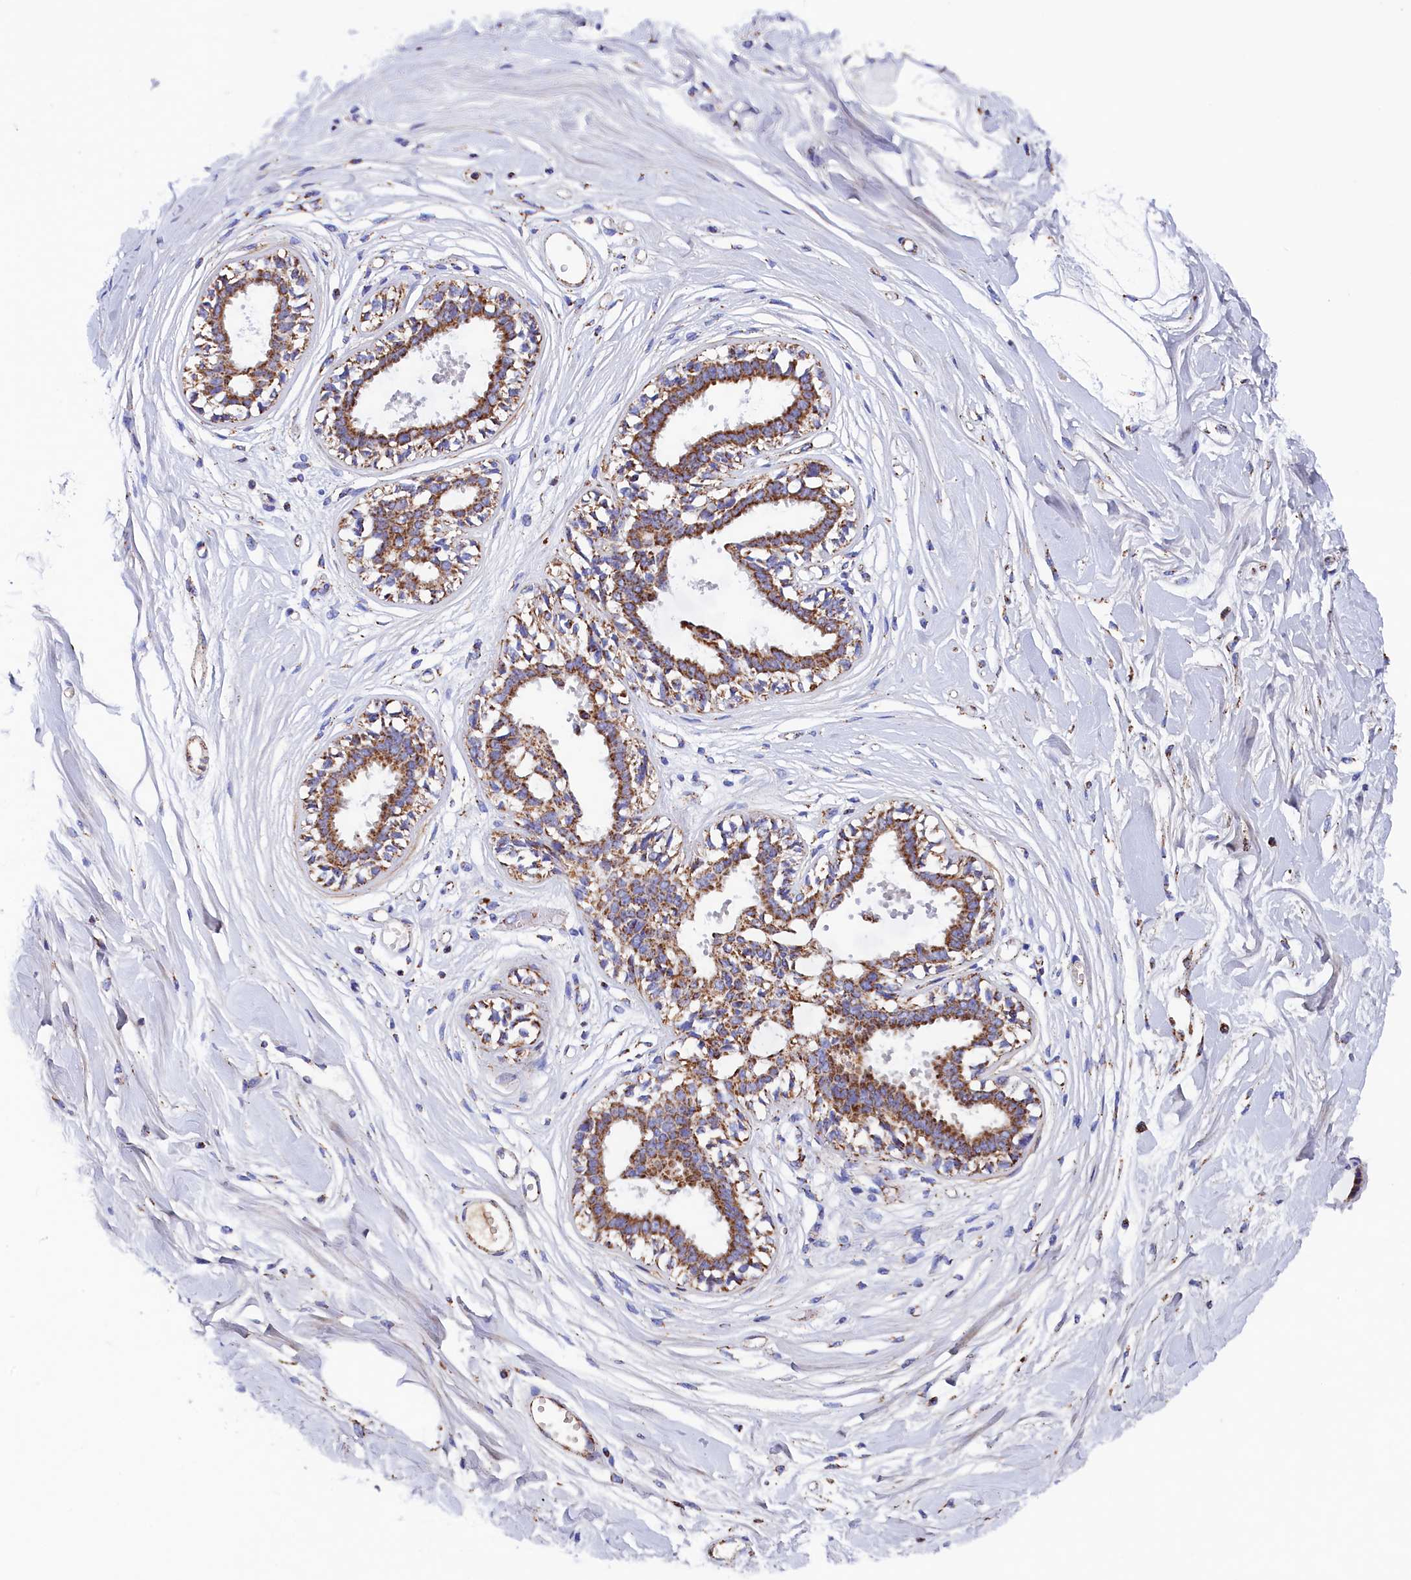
{"staining": {"intensity": "moderate", "quantity": "<25%", "location": "cytoplasmic/membranous"}, "tissue": "breast", "cell_type": "Adipocytes", "image_type": "normal", "snomed": [{"axis": "morphology", "description": "Normal tissue, NOS"}, {"axis": "topography", "description": "Breast"}], "caption": "Immunohistochemistry (IHC) image of unremarkable human breast stained for a protein (brown), which displays low levels of moderate cytoplasmic/membranous positivity in about <25% of adipocytes.", "gene": "SLC39A3", "patient": {"sex": "female", "age": 45}}